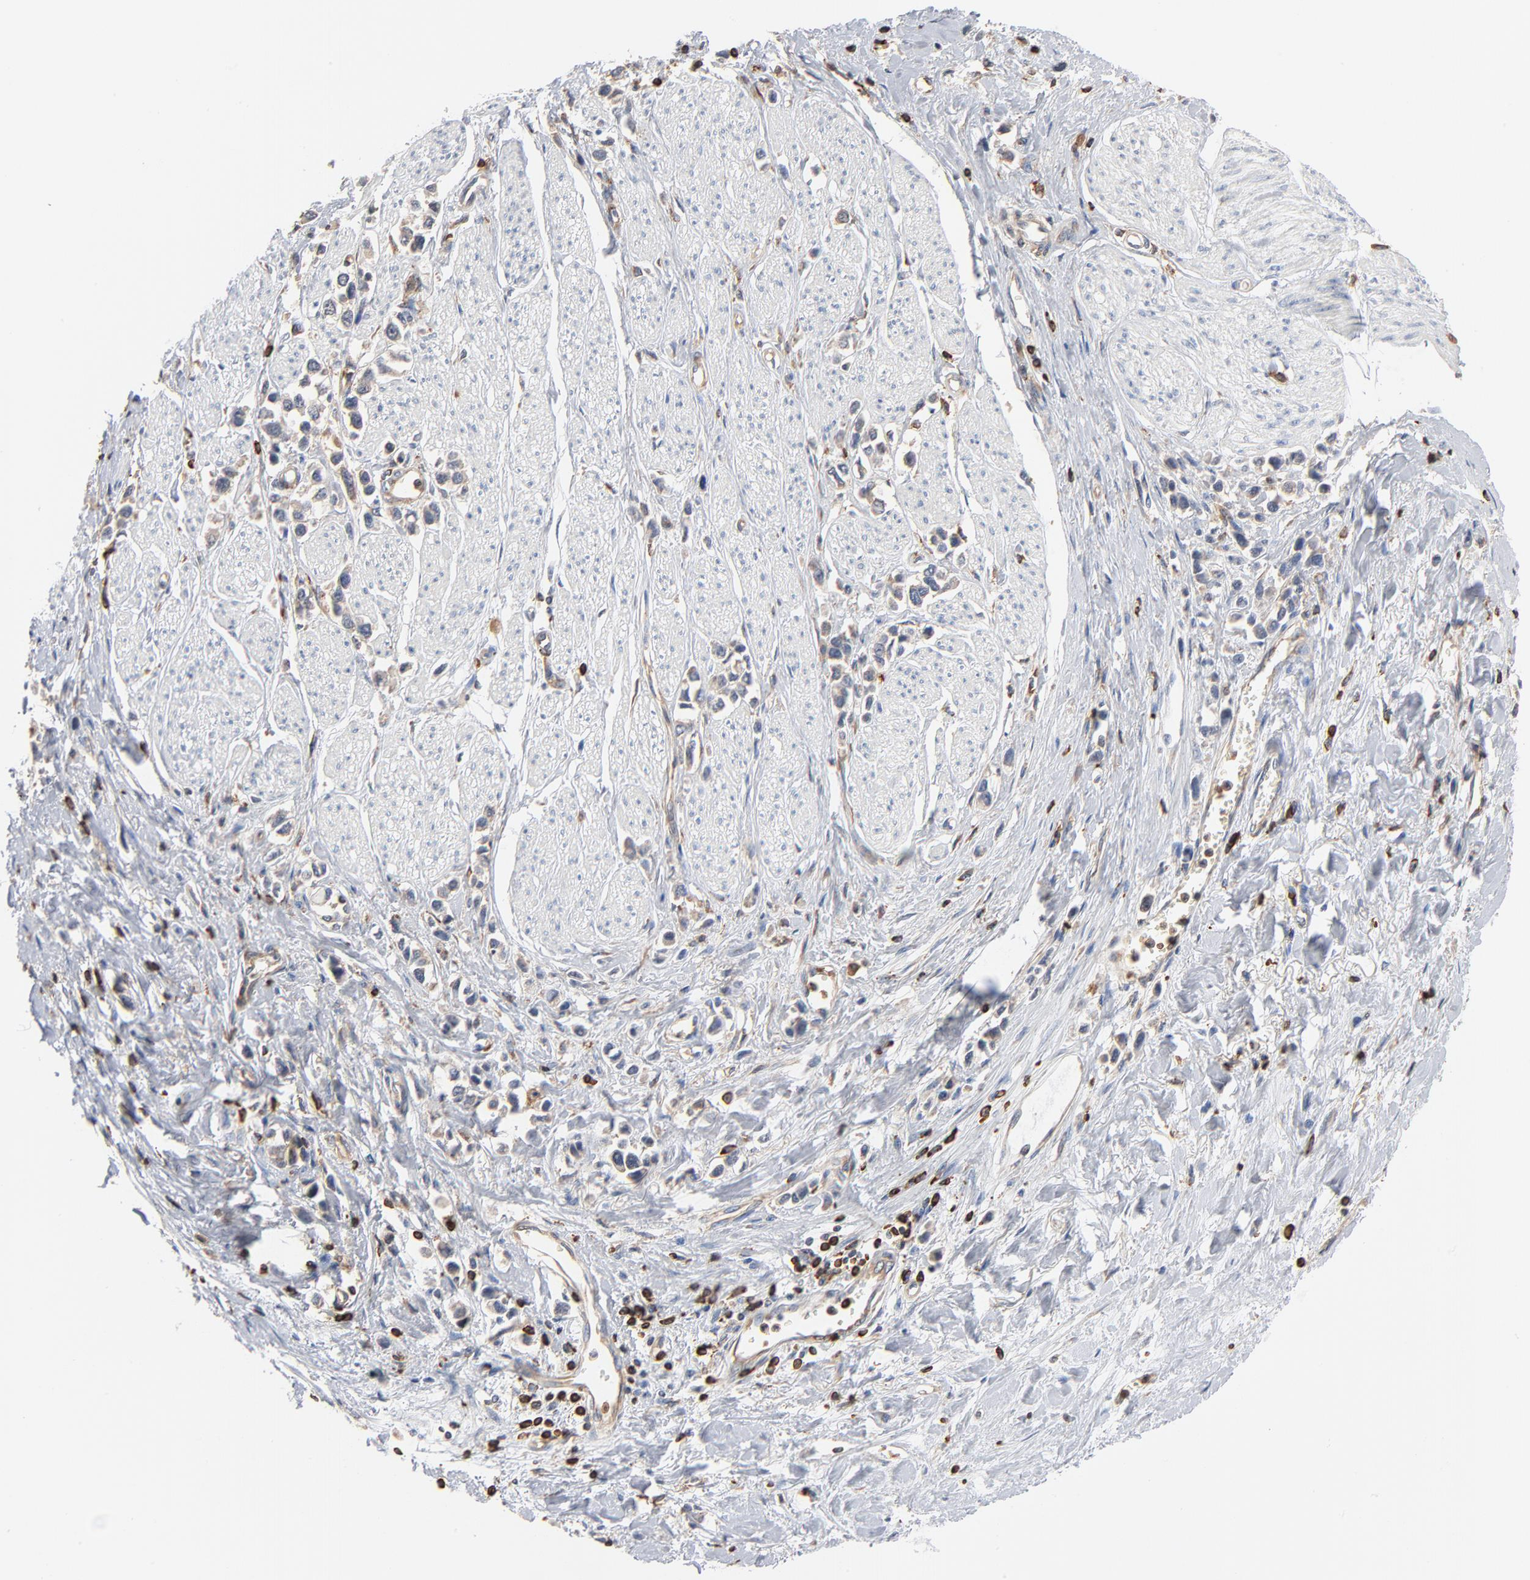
{"staining": {"intensity": "negative", "quantity": "none", "location": "none"}, "tissue": "stomach cancer", "cell_type": "Tumor cells", "image_type": "cancer", "snomed": [{"axis": "morphology", "description": "Adenocarcinoma, NOS"}, {"axis": "topography", "description": "Stomach, upper"}], "caption": "Stomach cancer was stained to show a protein in brown. There is no significant staining in tumor cells.", "gene": "SH3KBP1", "patient": {"sex": "male", "age": 76}}